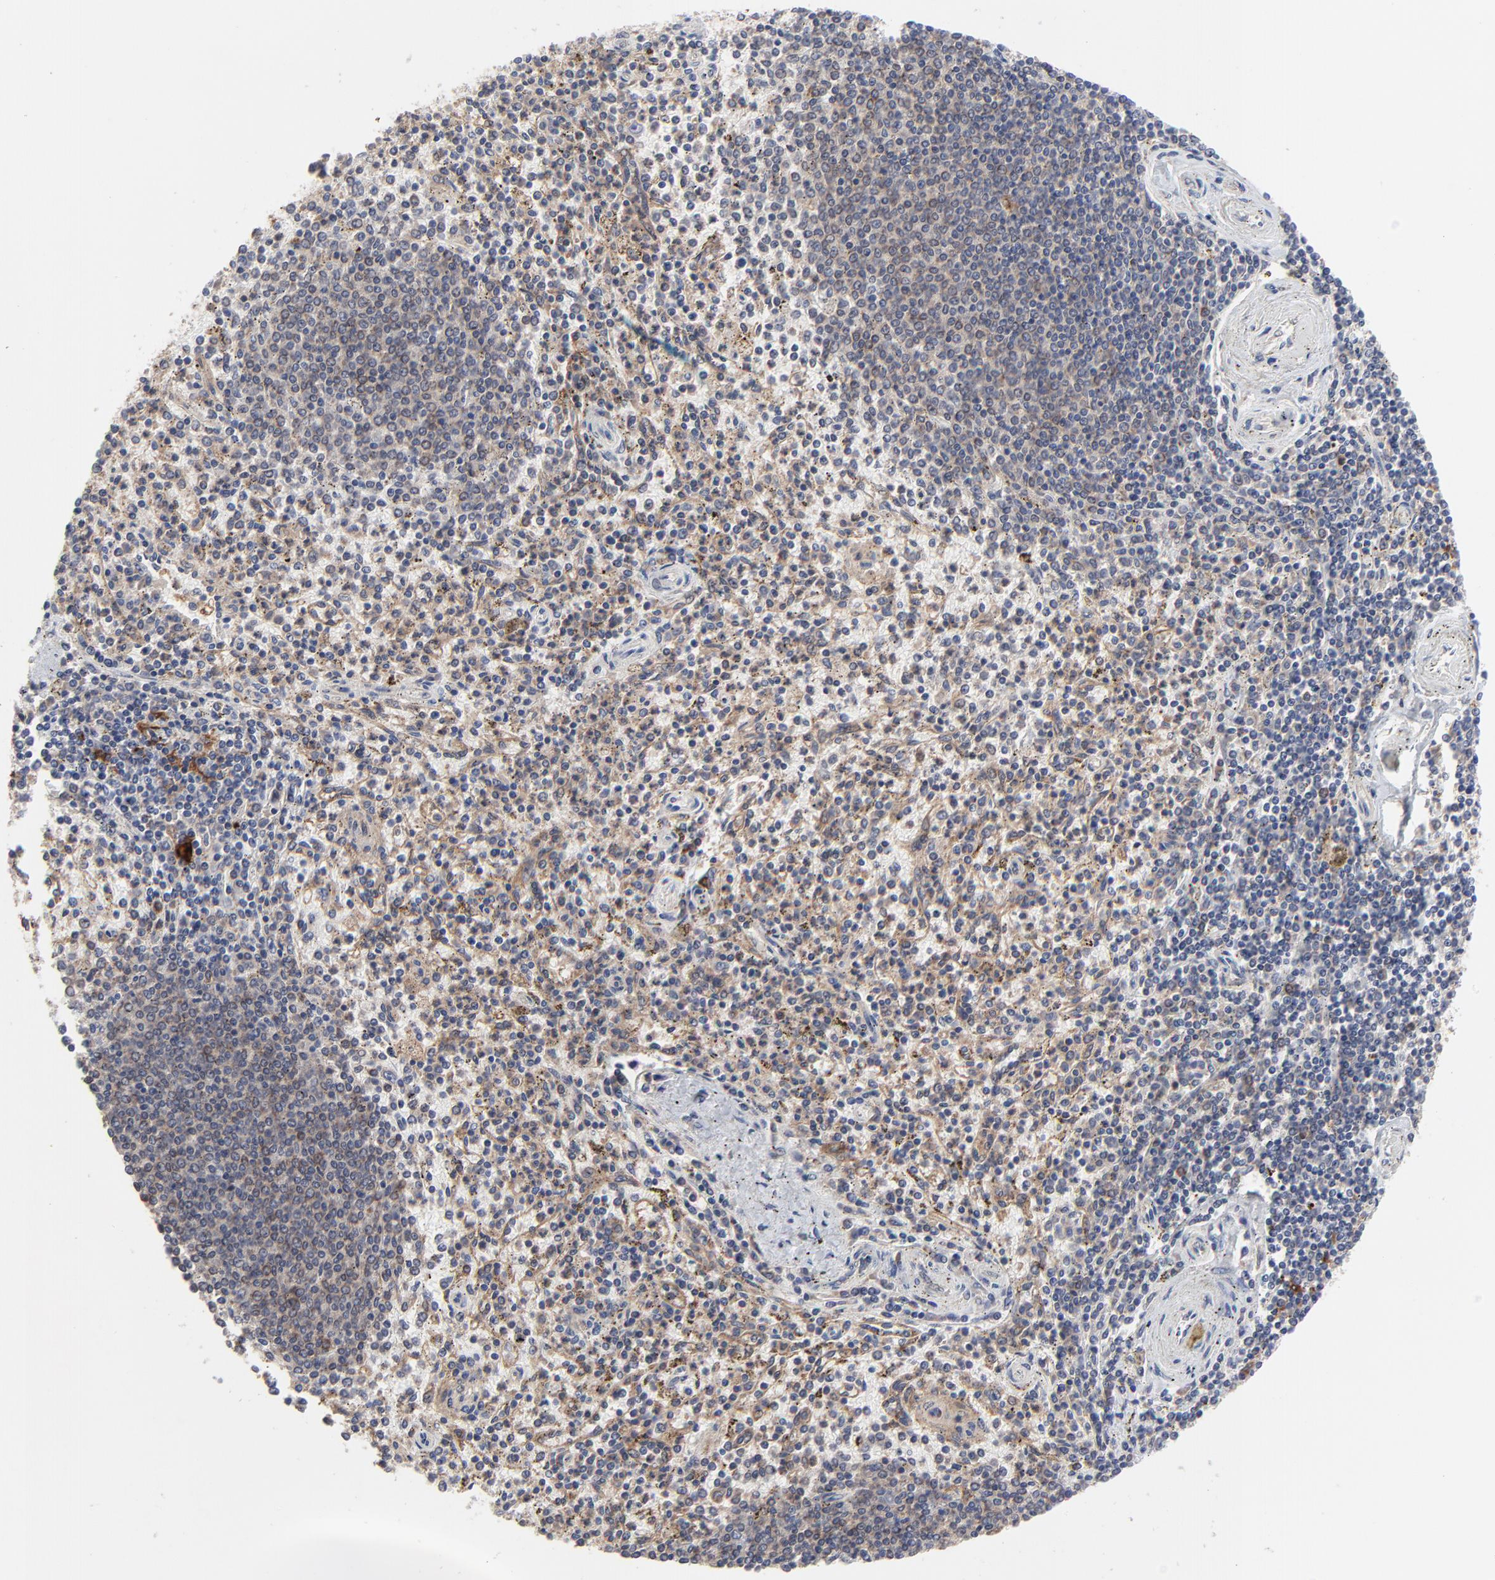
{"staining": {"intensity": "strong", "quantity": ">75%", "location": "cytoplasmic/membranous"}, "tissue": "spleen", "cell_type": "Cells in red pulp", "image_type": "normal", "snomed": [{"axis": "morphology", "description": "Normal tissue, NOS"}, {"axis": "topography", "description": "Spleen"}], "caption": "A brown stain shows strong cytoplasmic/membranous positivity of a protein in cells in red pulp of normal spleen. (Stains: DAB (3,3'-diaminobenzidine) in brown, nuclei in blue, Microscopy: brightfield microscopy at high magnification).", "gene": "RAB9A", "patient": {"sex": "male", "age": 72}}